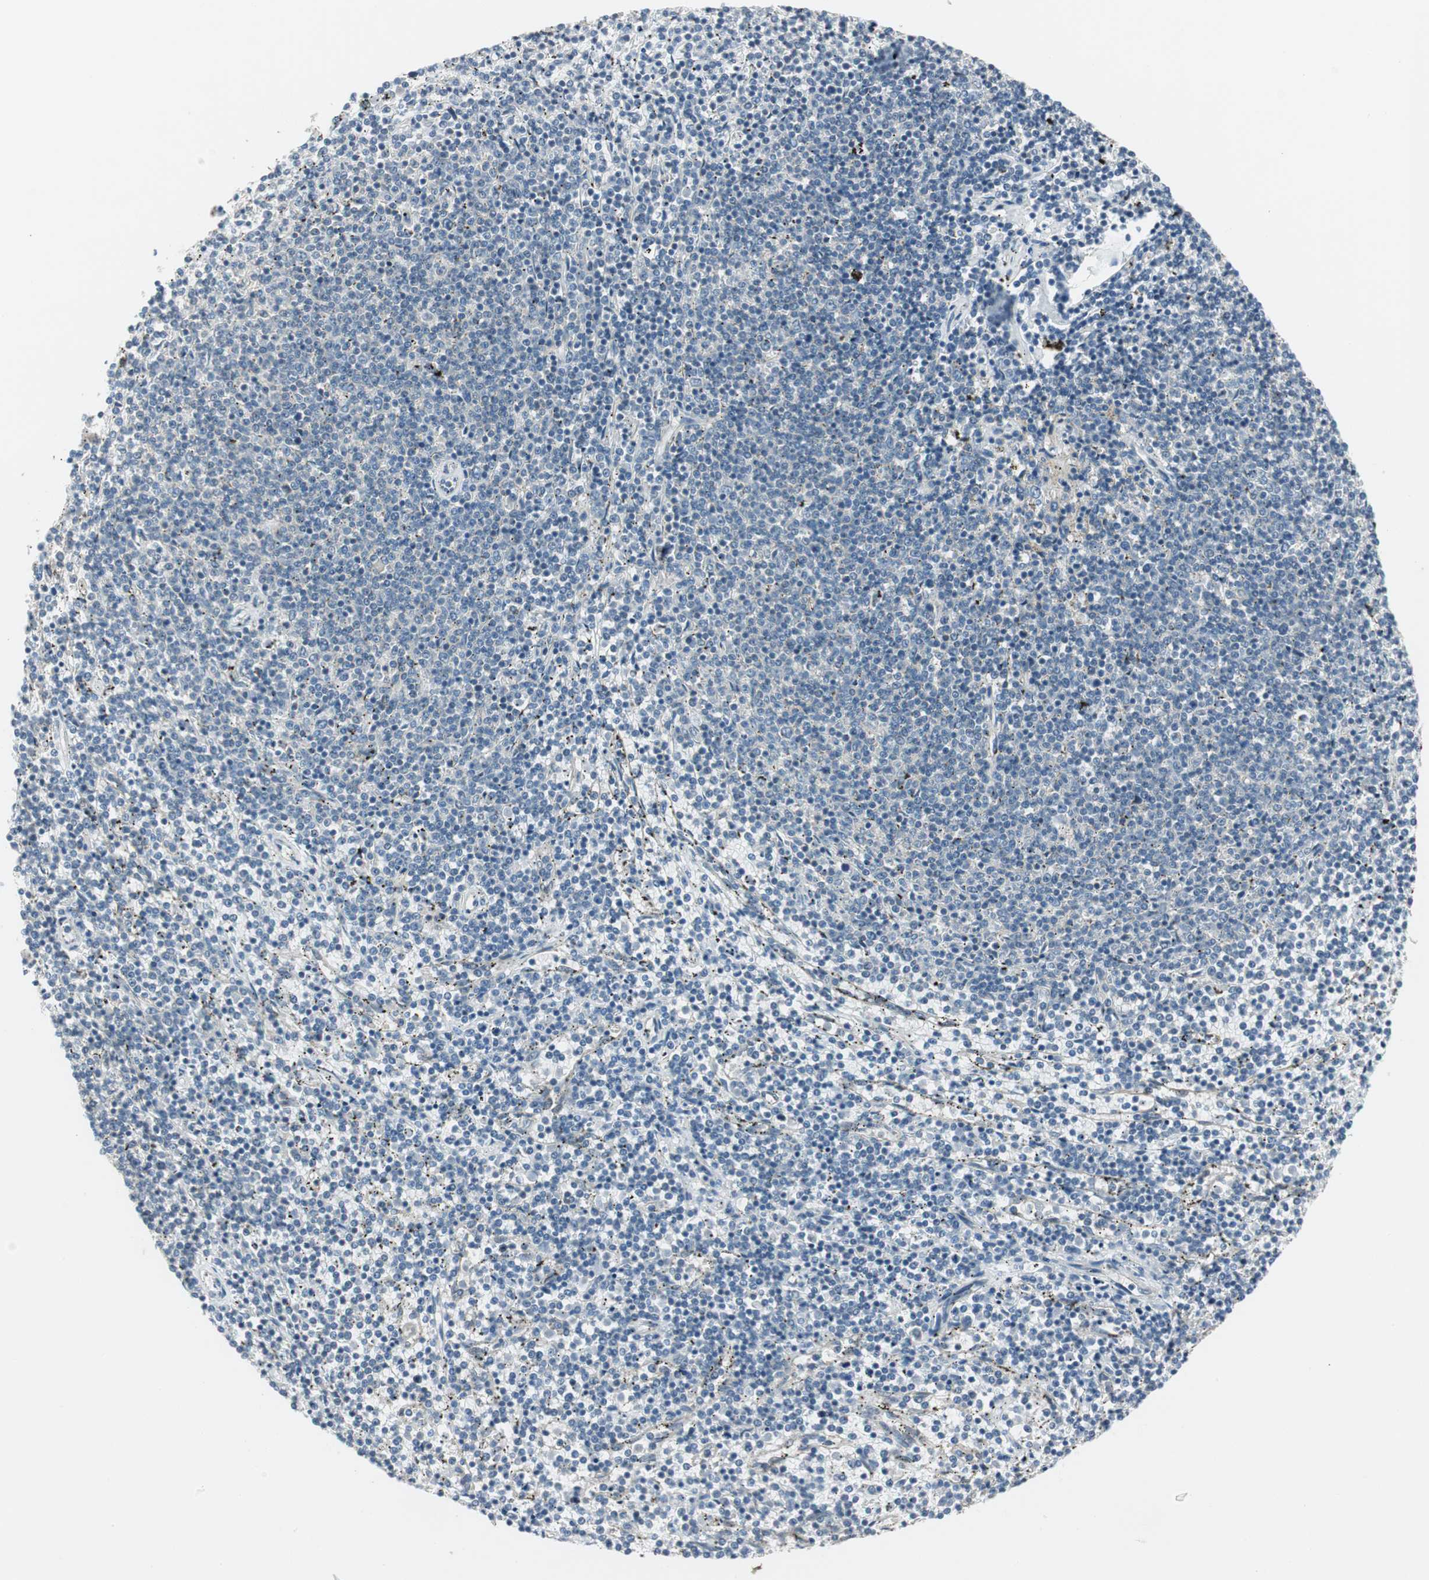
{"staining": {"intensity": "negative", "quantity": "none", "location": "none"}, "tissue": "lymphoma", "cell_type": "Tumor cells", "image_type": "cancer", "snomed": [{"axis": "morphology", "description": "Malignant lymphoma, non-Hodgkin's type, Low grade"}, {"axis": "topography", "description": "Spleen"}], "caption": "Lymphoma stained for a protein using immunohistochemistry (IHC) exhibits no expression tumor cells.", "gene": "PRKAA1", "patient": {"sex": "female", "age": 50}}